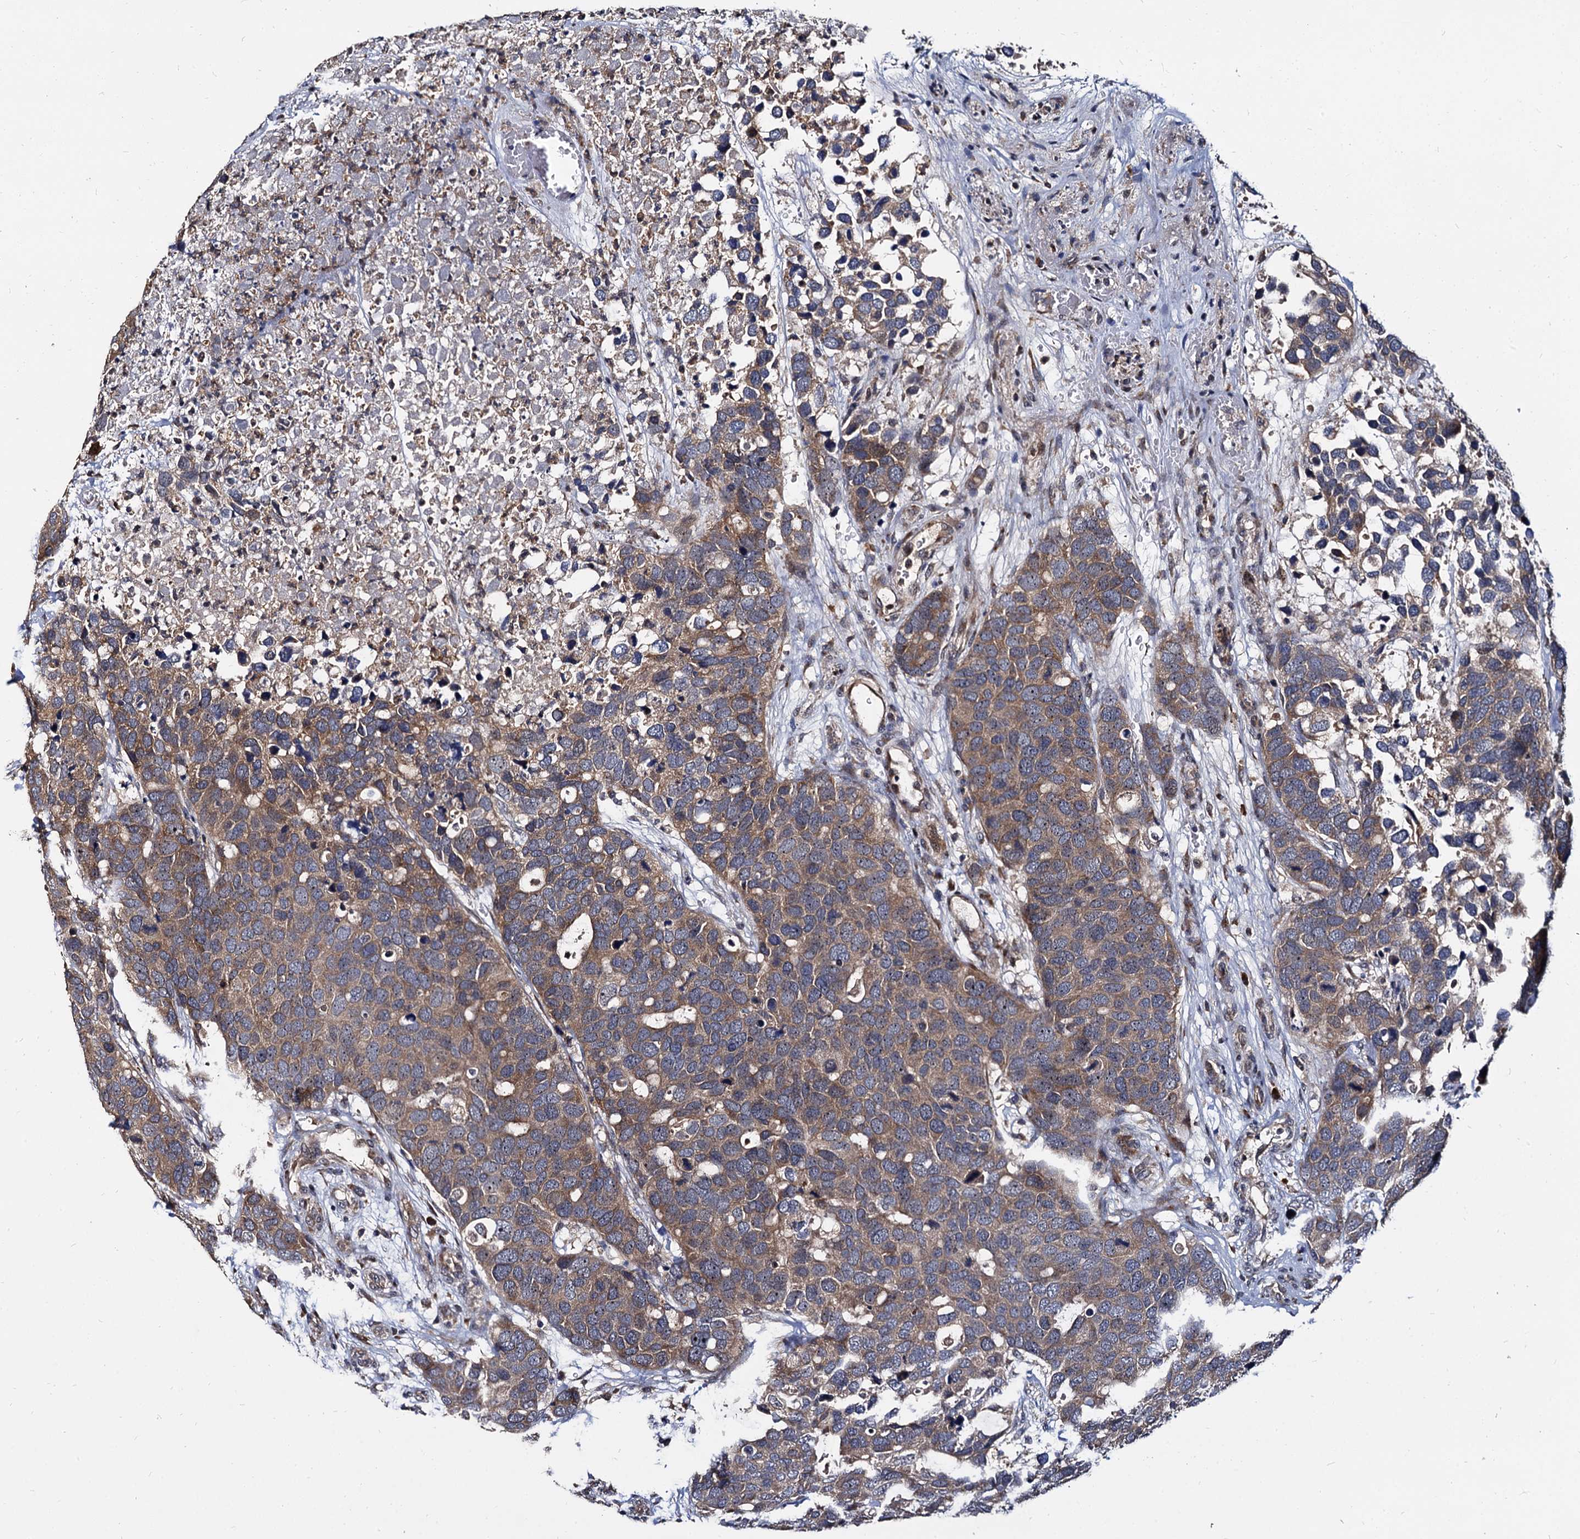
{"staining": {"intensity": "moderate", "quantity": ">75%", "location": "cytoplasmic/membranous"}, "tissue": "breast cancer", "cell_type": "Tumor cells", "image_type": "cancer", "snomed": [{"axis": "morphology", "description": "Duct carcinoma"}, {"axis": "topography", "description": "Breast"}], "caption": "Immunohistochemical staining of human breast cancer shows moderate cytoplasmic/membranous protein expression in about >75% of tumor cells.", "gene": "WWC3", "patient": {"sex": "female", "age": 83}}